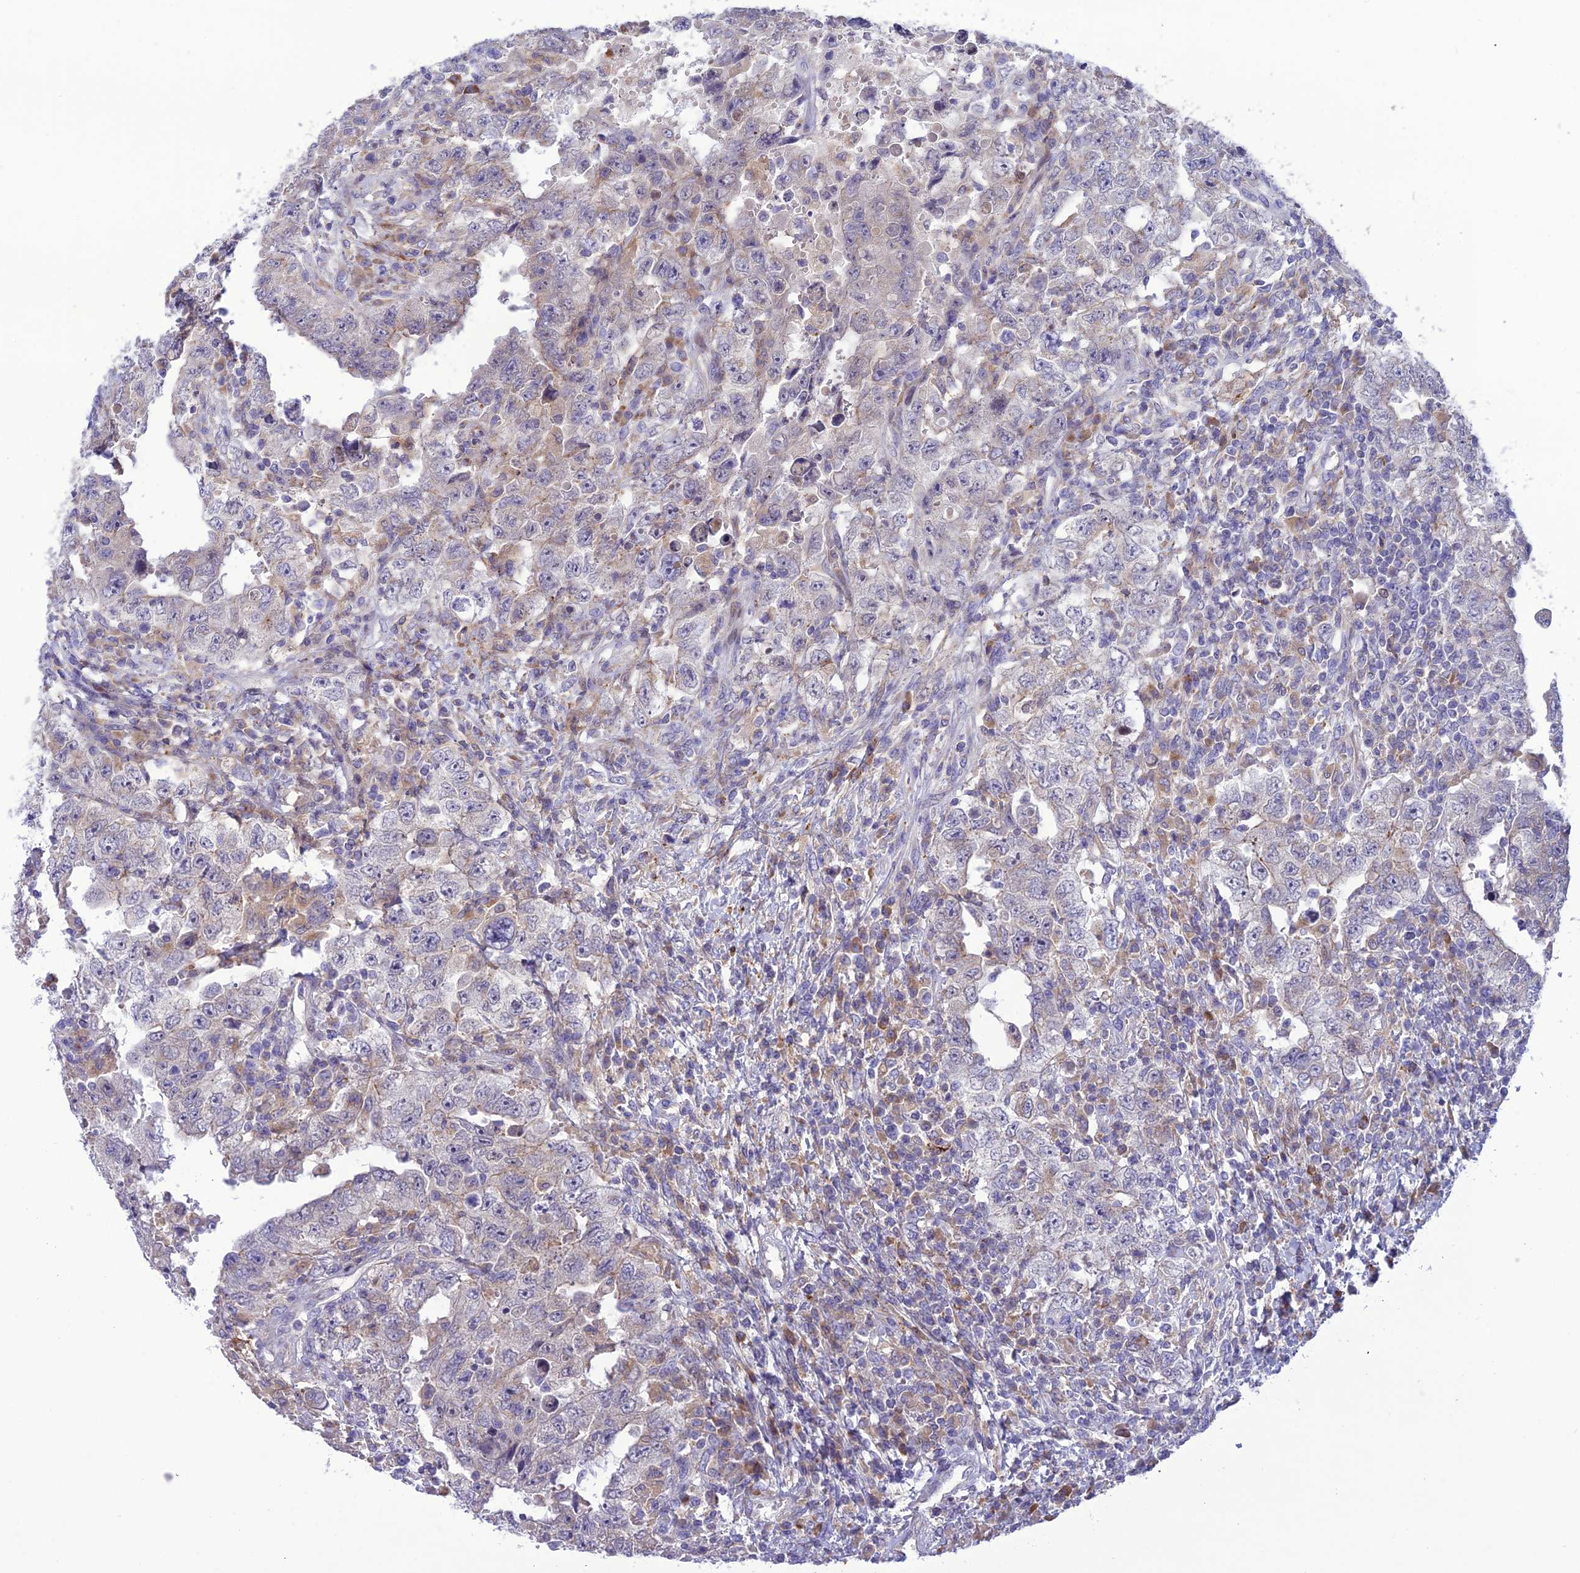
{"staining": {"intensity": "negative", "quantity": "none", "location": "none"}, "tissue": "testis cancer", "cell_type": "Tumor cells", "image_type": "cancer", "snomed": [{"axis": "morphology", "description": "Carcinoma, Embryonal, NOS"}, {"axis": "topography", "description": "Testis"}], "caption": "A photomicrograph of testis cancer (embryonal carcinoma) stained for a protein reveals no brown staining in tumor cells.", "gene": "JMY", "patient": {"sex": "male", "age": 26}}